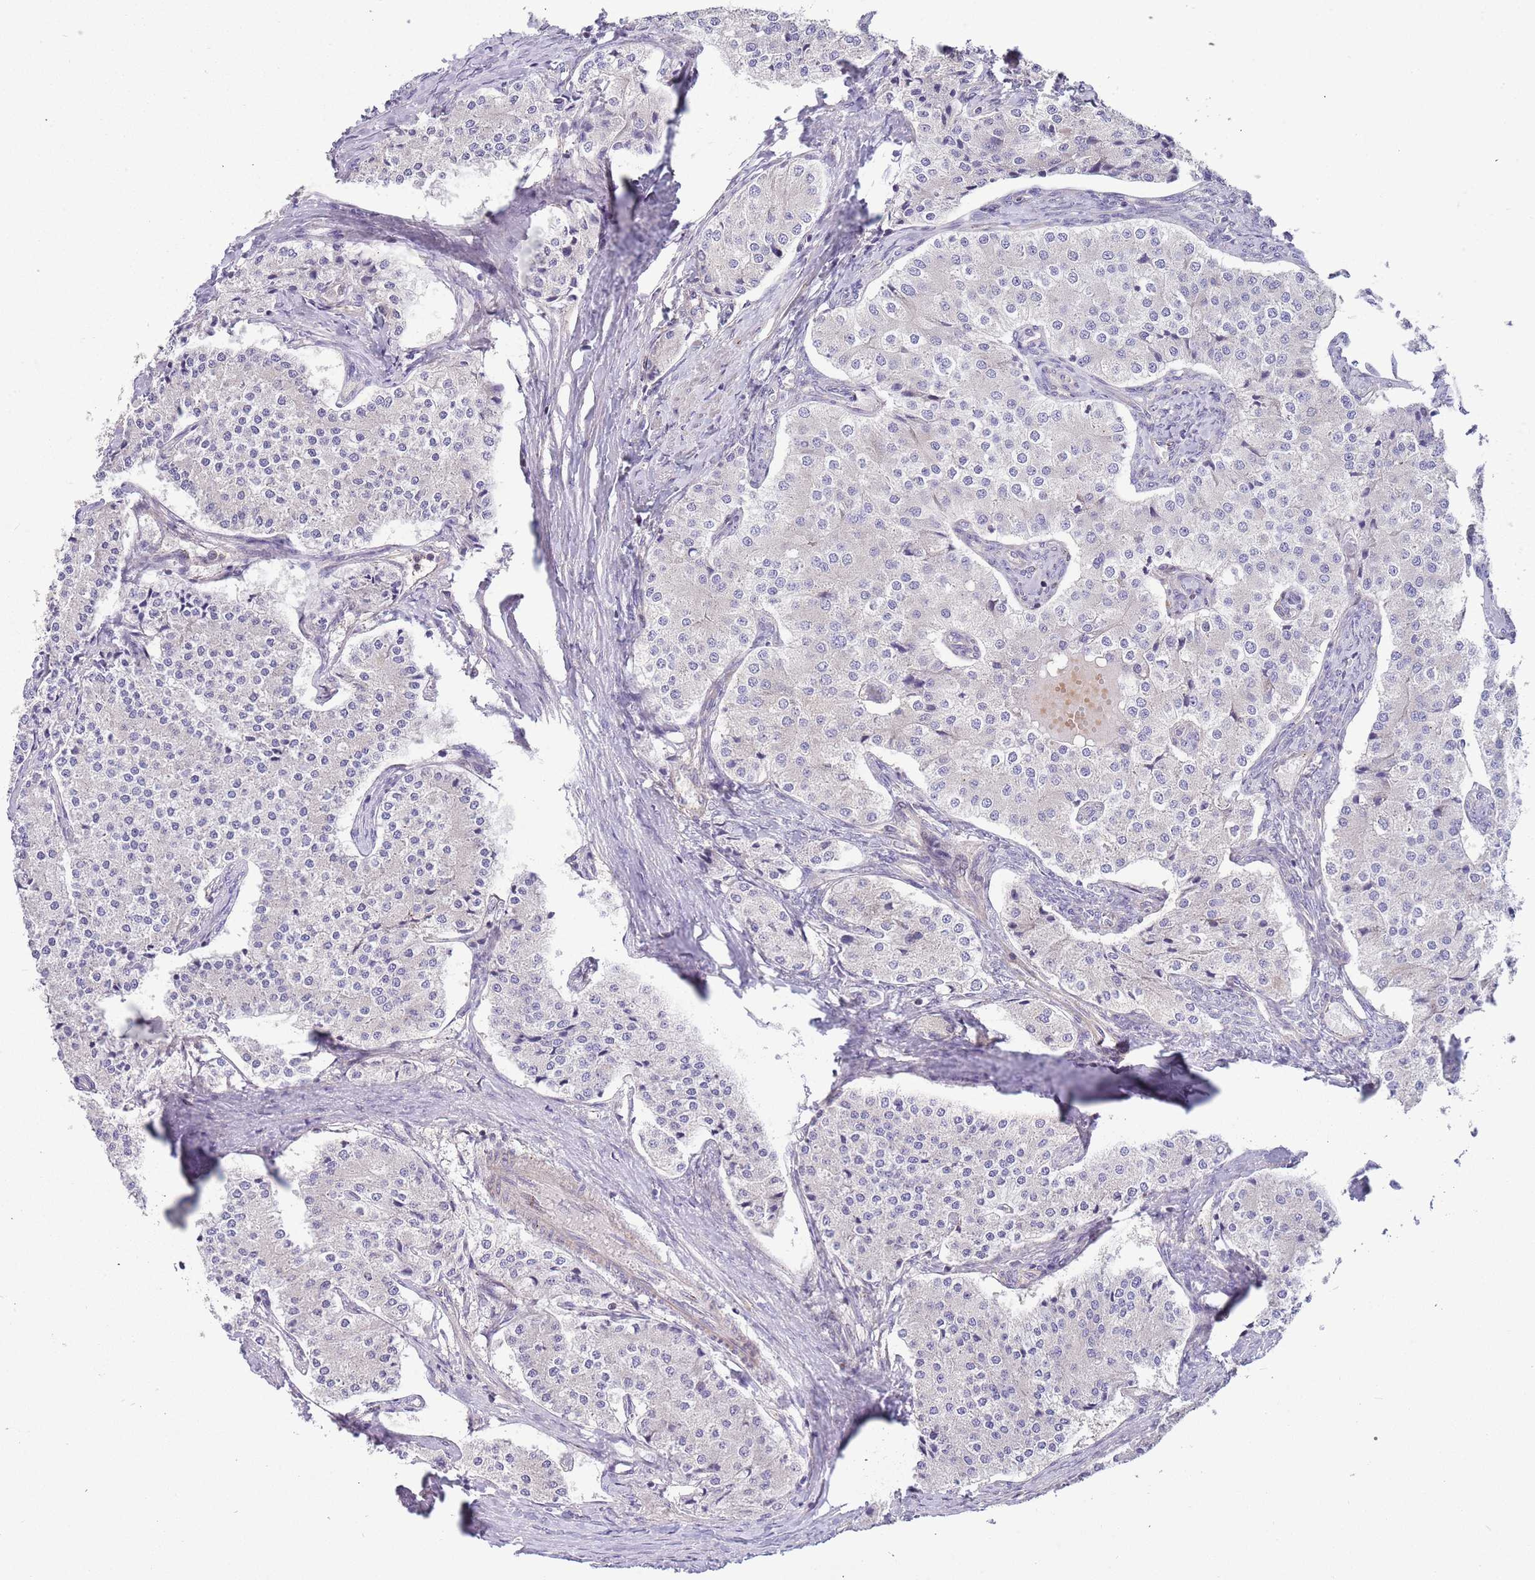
{"staining": {"intensity": "negative", "quantity": "none", "location": "none"}, "tissue": "carcinoid", "cell_type": "Tumor cells", "image_type": "cancer", "snomed": [{"axis": "morphology", "description": "Carcinoid, malignant, NOS"}, {"axis": "topography", "description": "Colon"}], "caption": "Carcinoid (malignant) was stained to show a protein in brown. There is no significant staining in tumor cells. Brightfield microscopy of immunohistochemistry stained with DAB (brown) and hematoxylin (blue), captured at high magnification.", "gene": "ITGB6", "patient": {"sex": "female", "age": 52}}